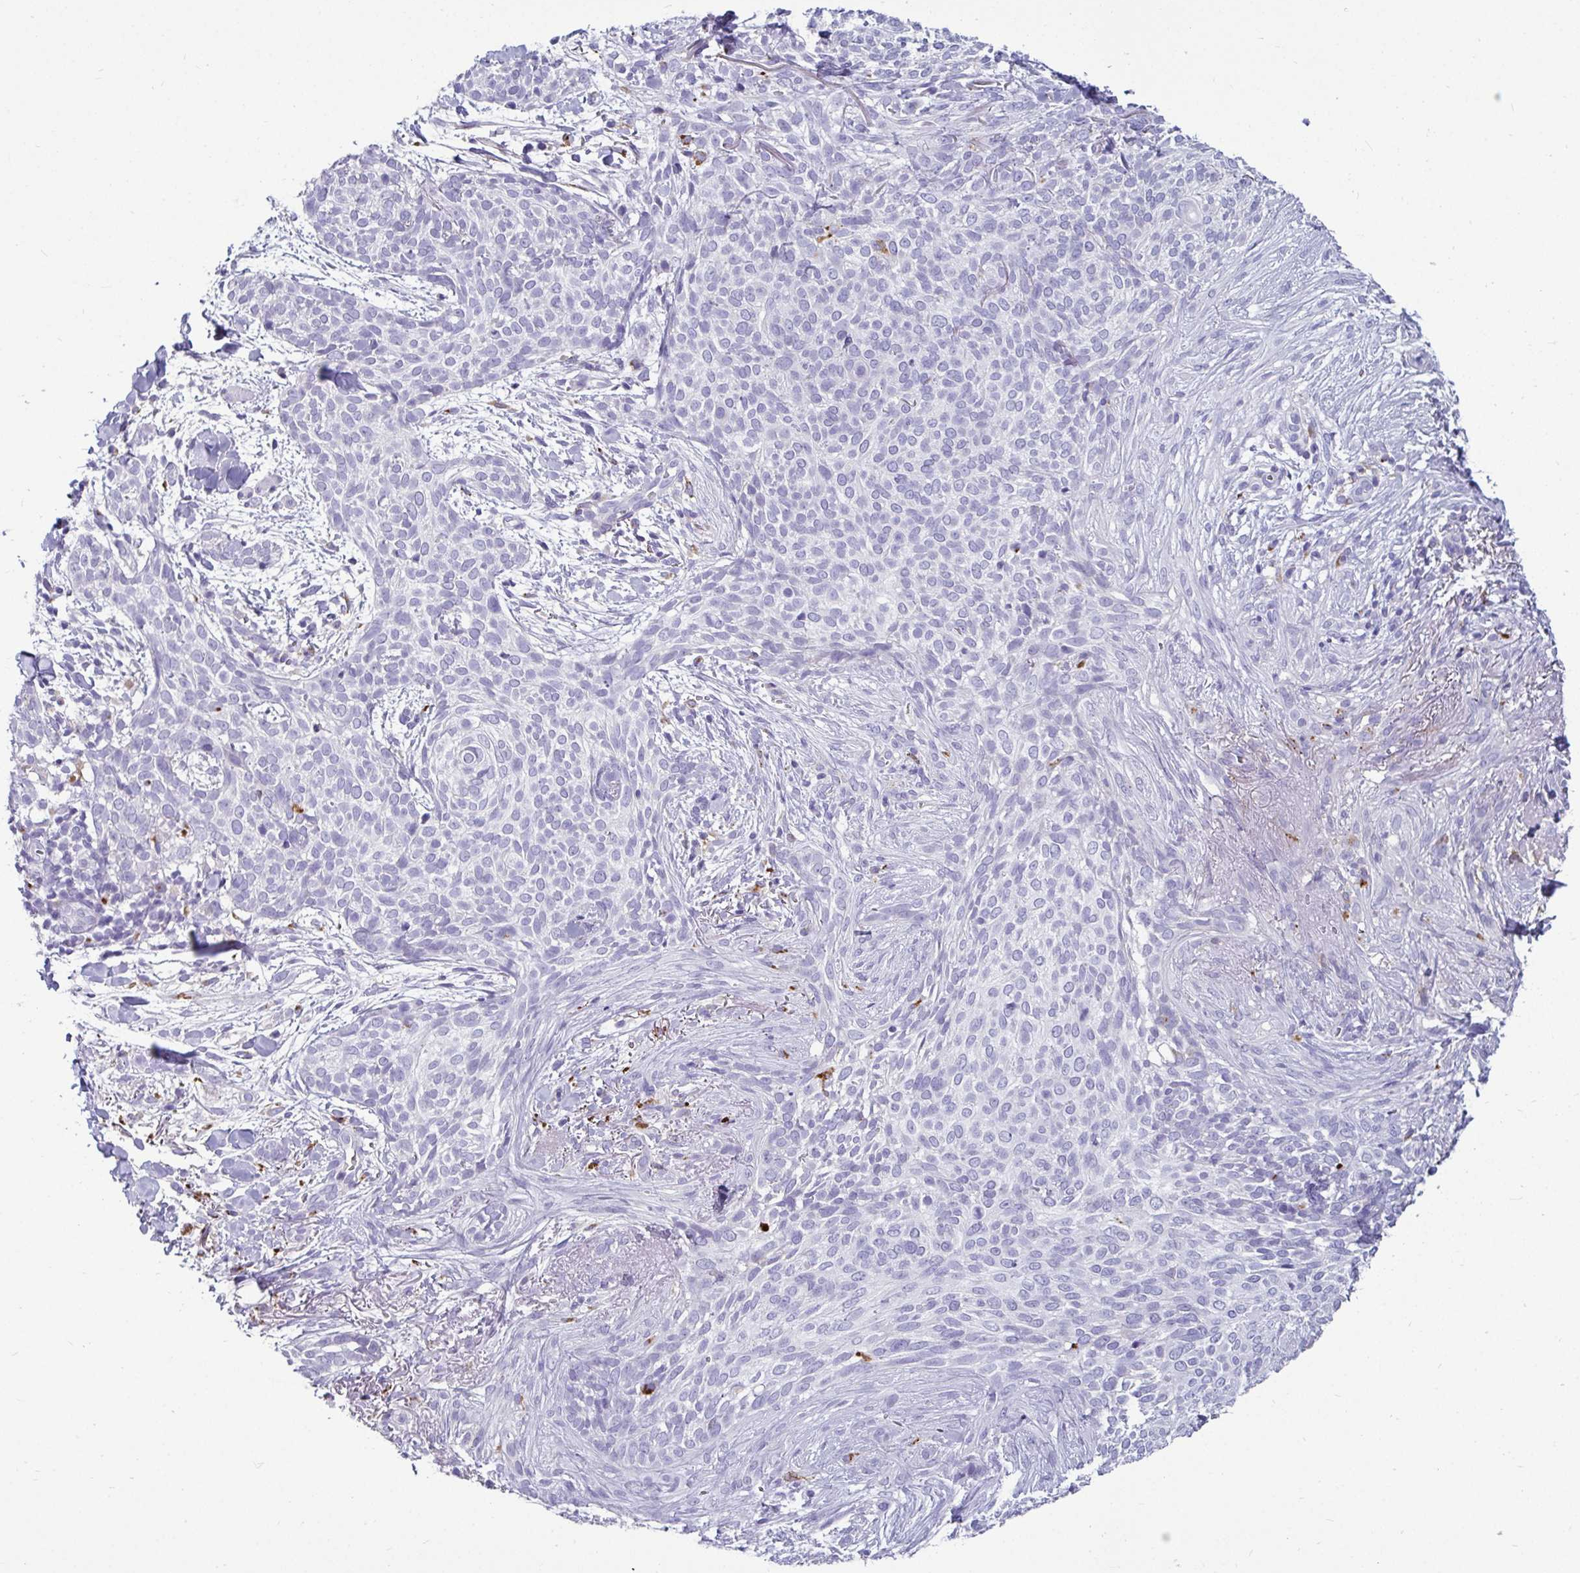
{"staining": {"intensity": "negative", "quantity": "none", "location": "none"}, "tissue": "skin cancer", "cell_type": "Tumor cells", "image_type": "cancer", "snomed": [{"axis": "morphology", "description": "Basal cell carcinoma"}, {"axis": "topography", "description": "Skin"}, {"axis": "topography", "description": "Skin of face"}], "caption": "Tumor cells show no significant protein positivity in skin cancer.", "gene": "CTSZ", "patient": {"sex": "female", "age": 90}}